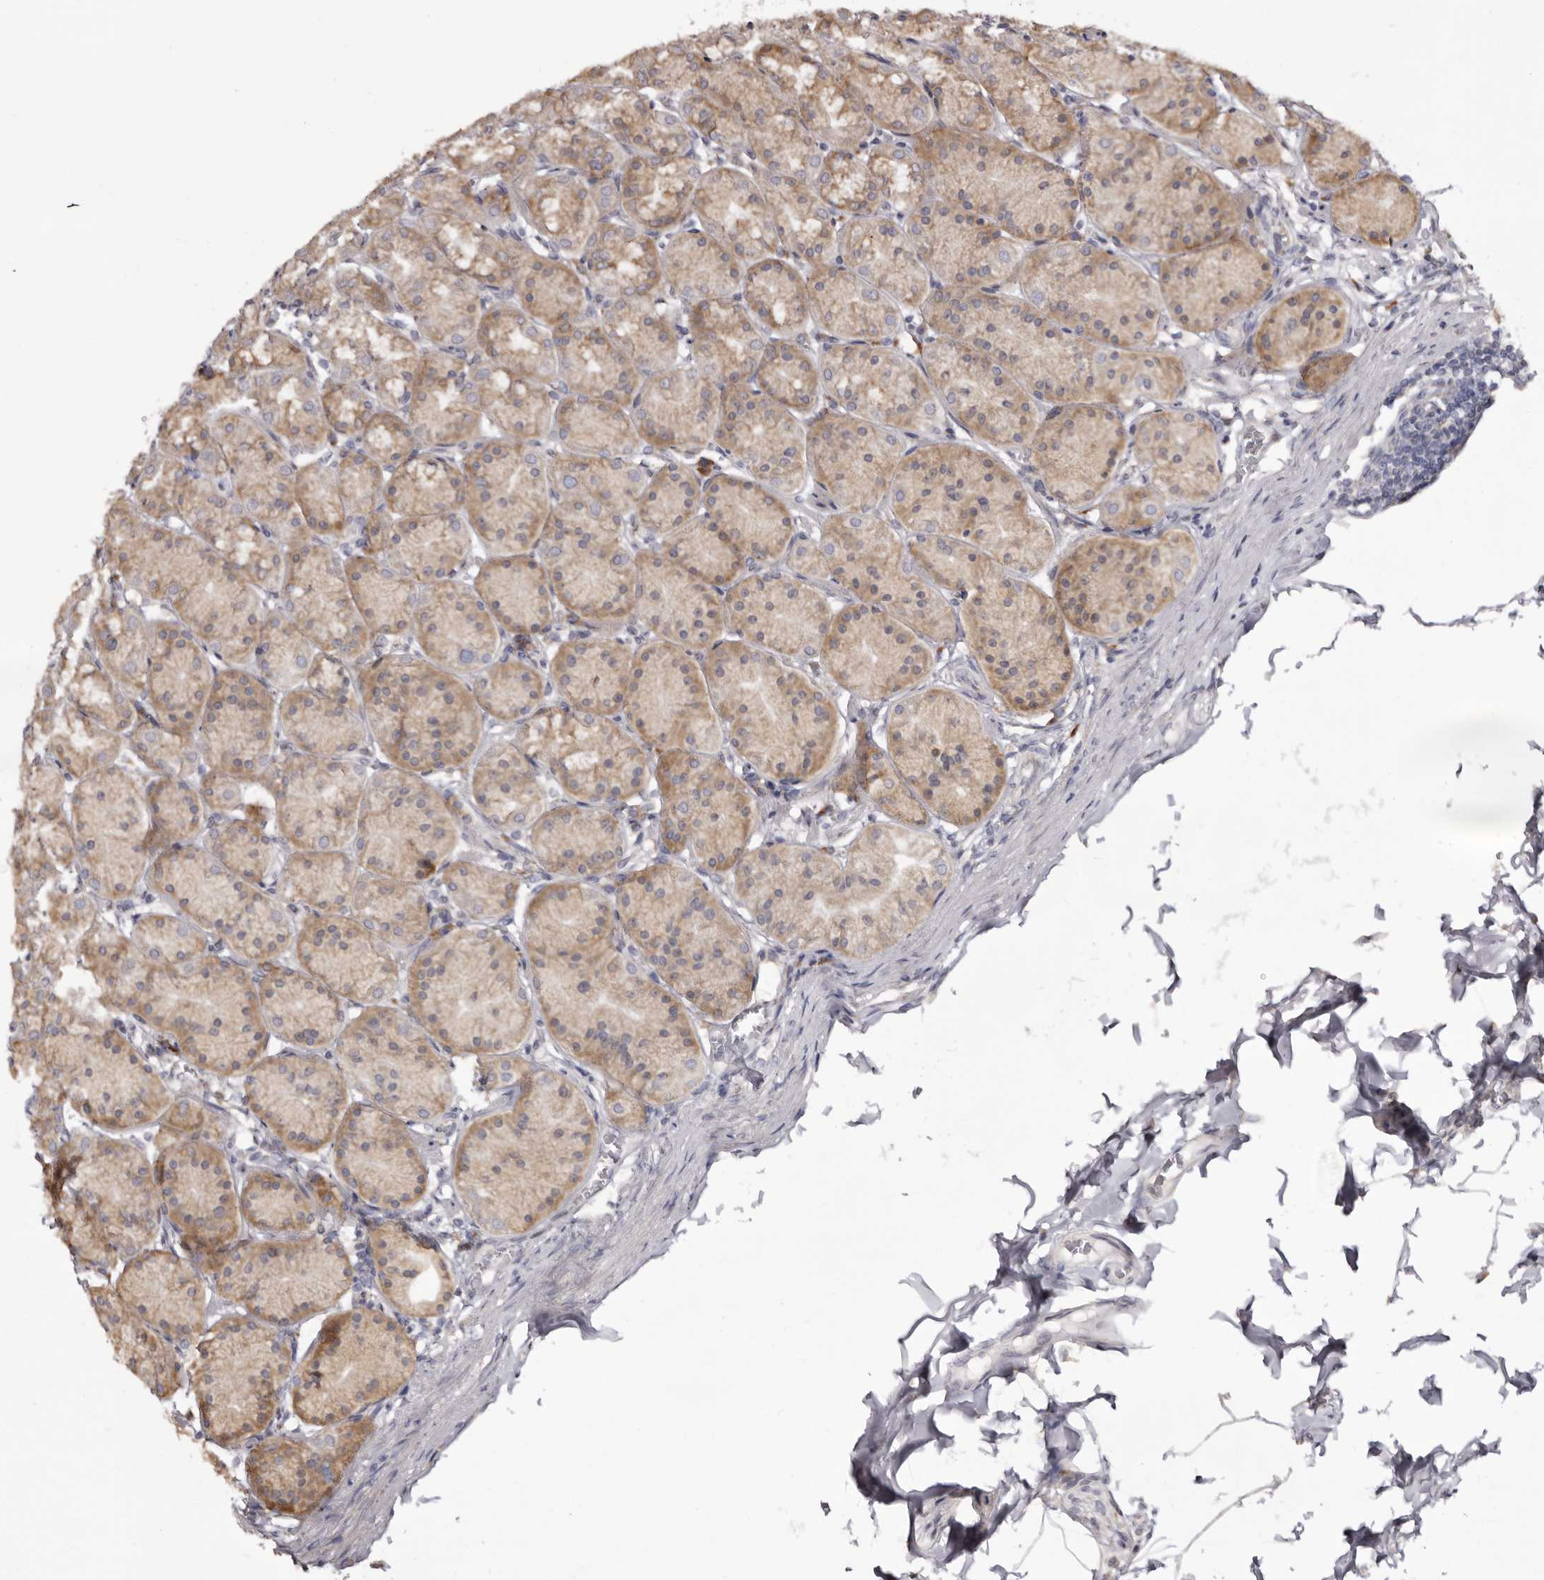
{"staining": {"intensity": "moderate", "quantity": ">75%", "location": "cytoplasmic/membranous"}, "tissue": "stomach", "cell_type": "Glandular cells", "image_type": "normal", "snomed": [{"axis": "morphology", "description": "Normal tissue, NOS"}, {"axis": "topography", "description": "Stomach"}], "caption": "Human stomach stained with a brown dye exhibits moderate cytoplasmic/membranous positive positivity in approximately >75% of glandular cells.", "gene": "PIGX", "patient": {"sex": "male", "age": 42}}